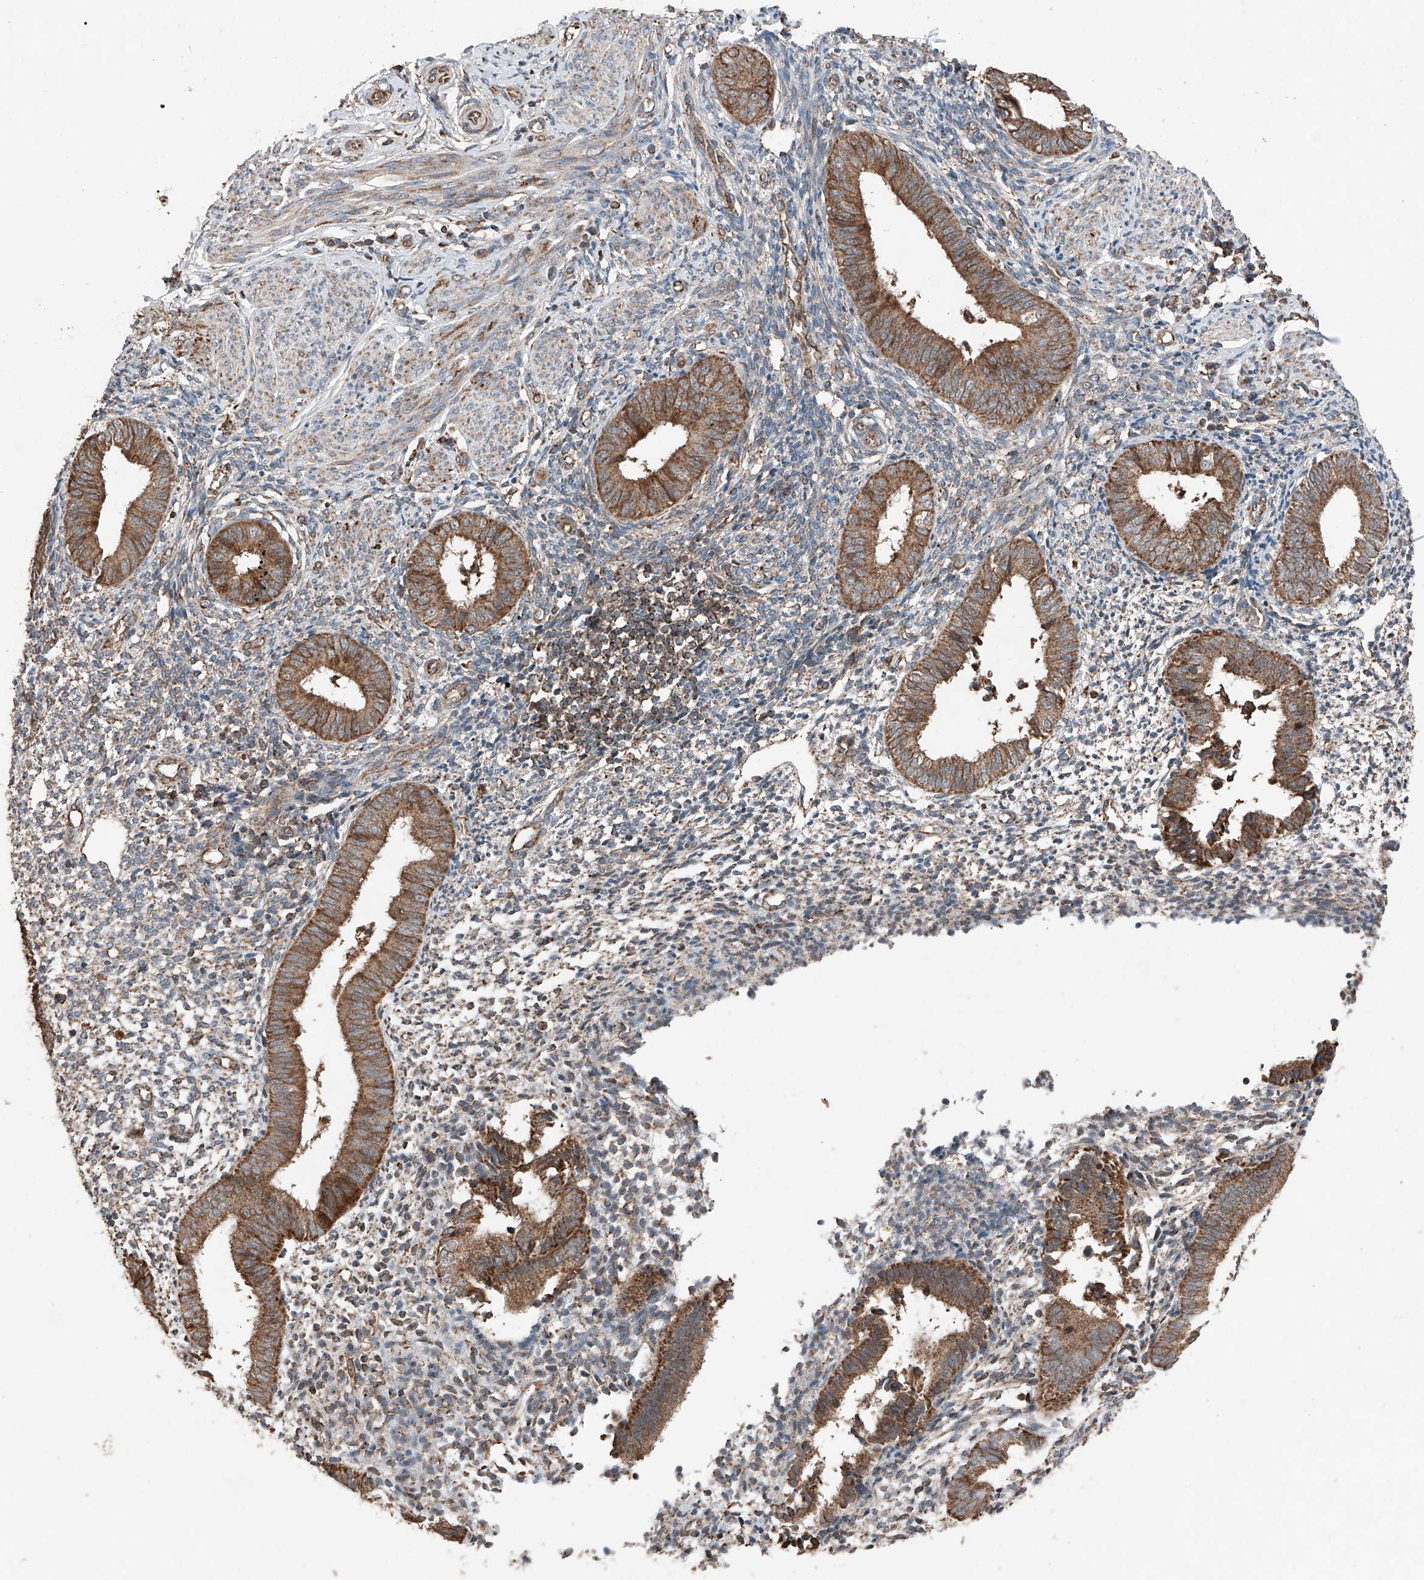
{"staining": {"intensity": "weak", "quantity": "25%-75%", "location": "cytoplasmic/membranous"}, "tissue": "endometrium", "cell_type": "Cells in endometrial stroma", "image_type": "normal", "snomed": [{"axis": "morphology", "description": "Normal tissue, NOS"}, {"axis": "topography", "description": "Uterus"}, {"axis": "topography", "description": "Endometrium"}], "caption": "Protein expression analysis of benign endometrium demonstrates weak cytoplasmic/membranous expression in about 25%-75% of cells in endometrial stroma.", "gene": "AP4B1", "patient": {"sex": "female", "age": 48}}